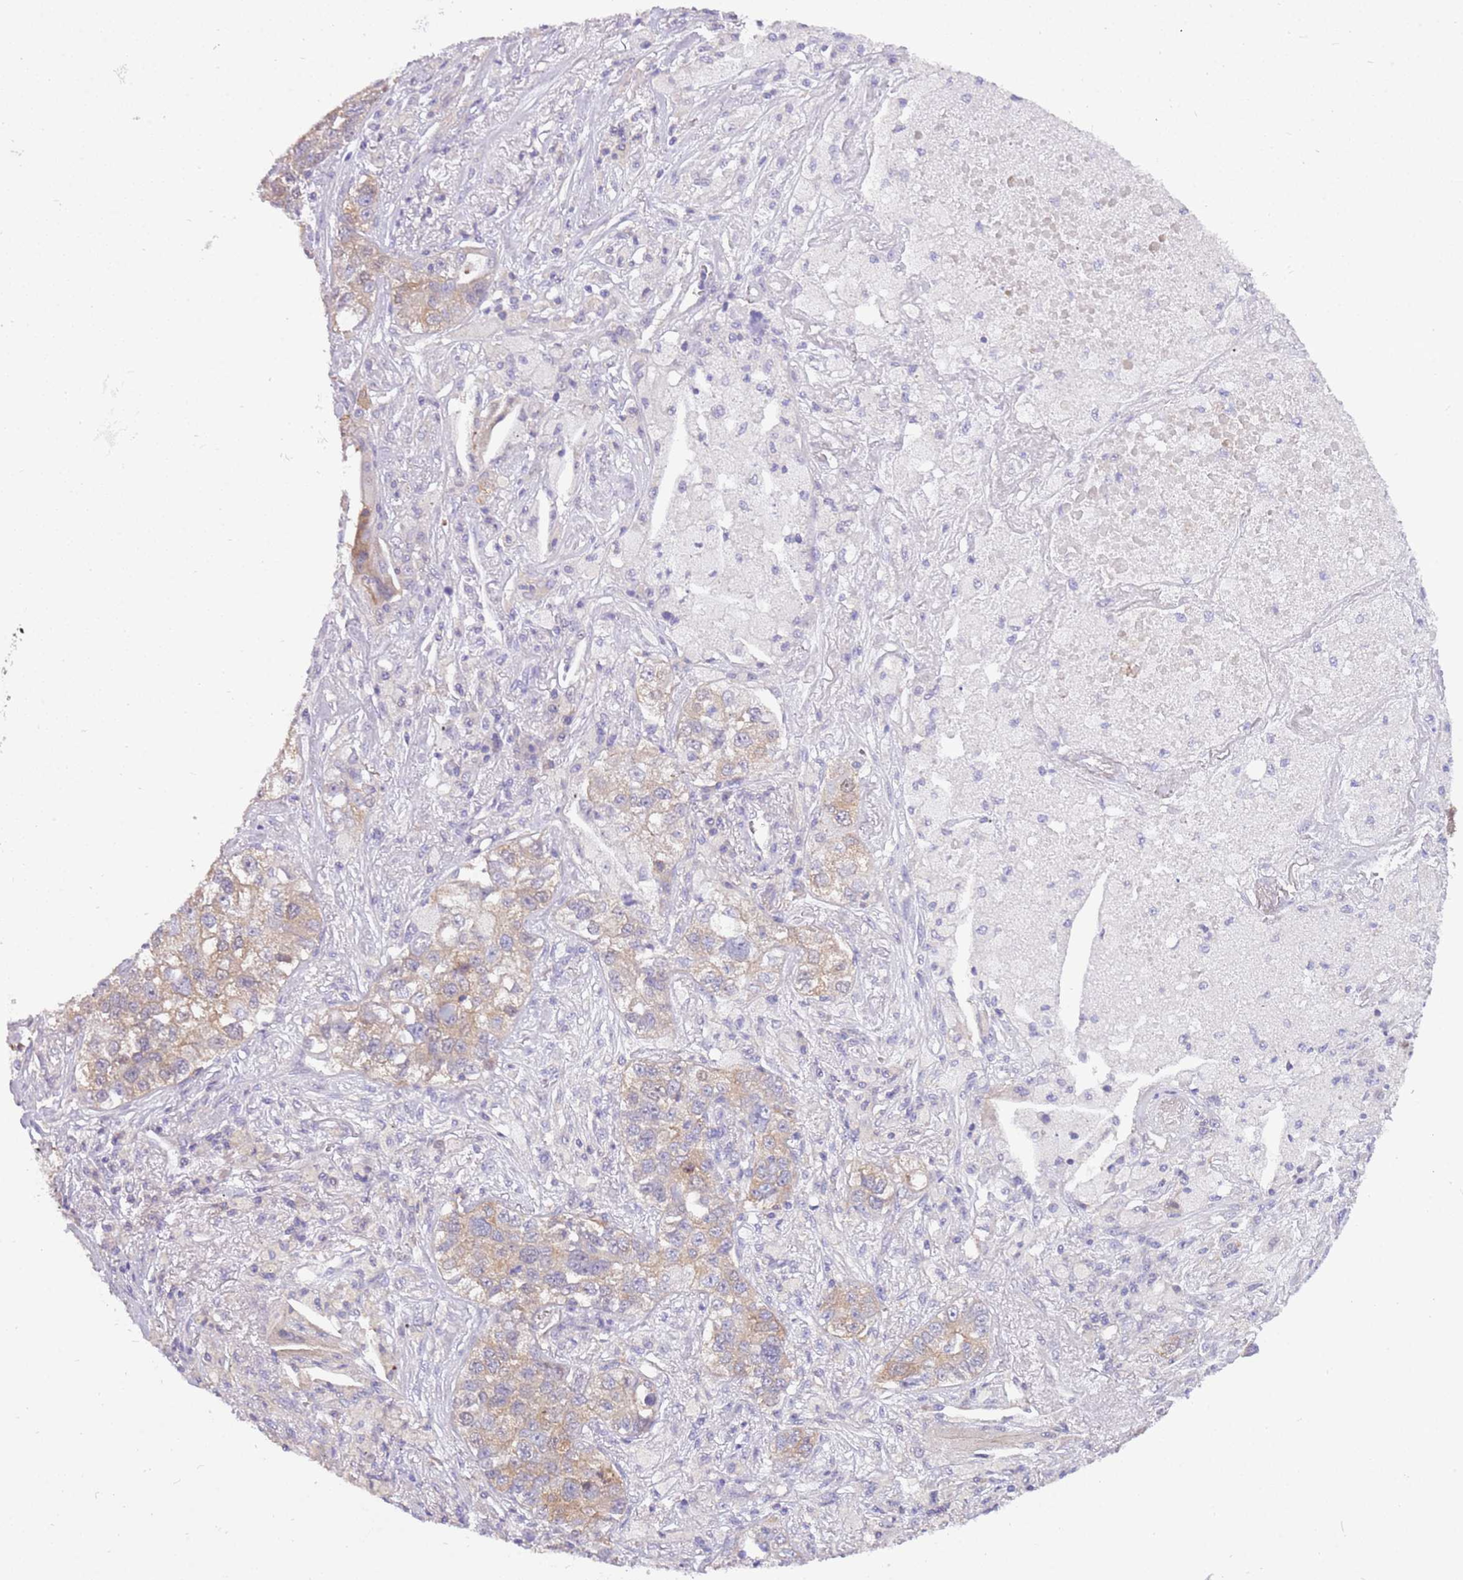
{"staining": {"intensity": "moderate", "quantity": ">75%", "location": "cytoplasmic/membranous"}, "tissue": "lung cancer", "cell_type": "Tumor cells", "image_type": "cancer", "snomed": [{"axis": "morphology", "description": "Adenocarcinoma, NOS"}, {"axis": "topography", "description": "Lung"}], "caption": "Immunohistochemical staining of lung cancer exhibits medium levels of moderate cytoplasmic/membranous expression in about >75% of tumor cells.", "gene": "STIP1", "patient": {"sex": "male", "age": 49}}